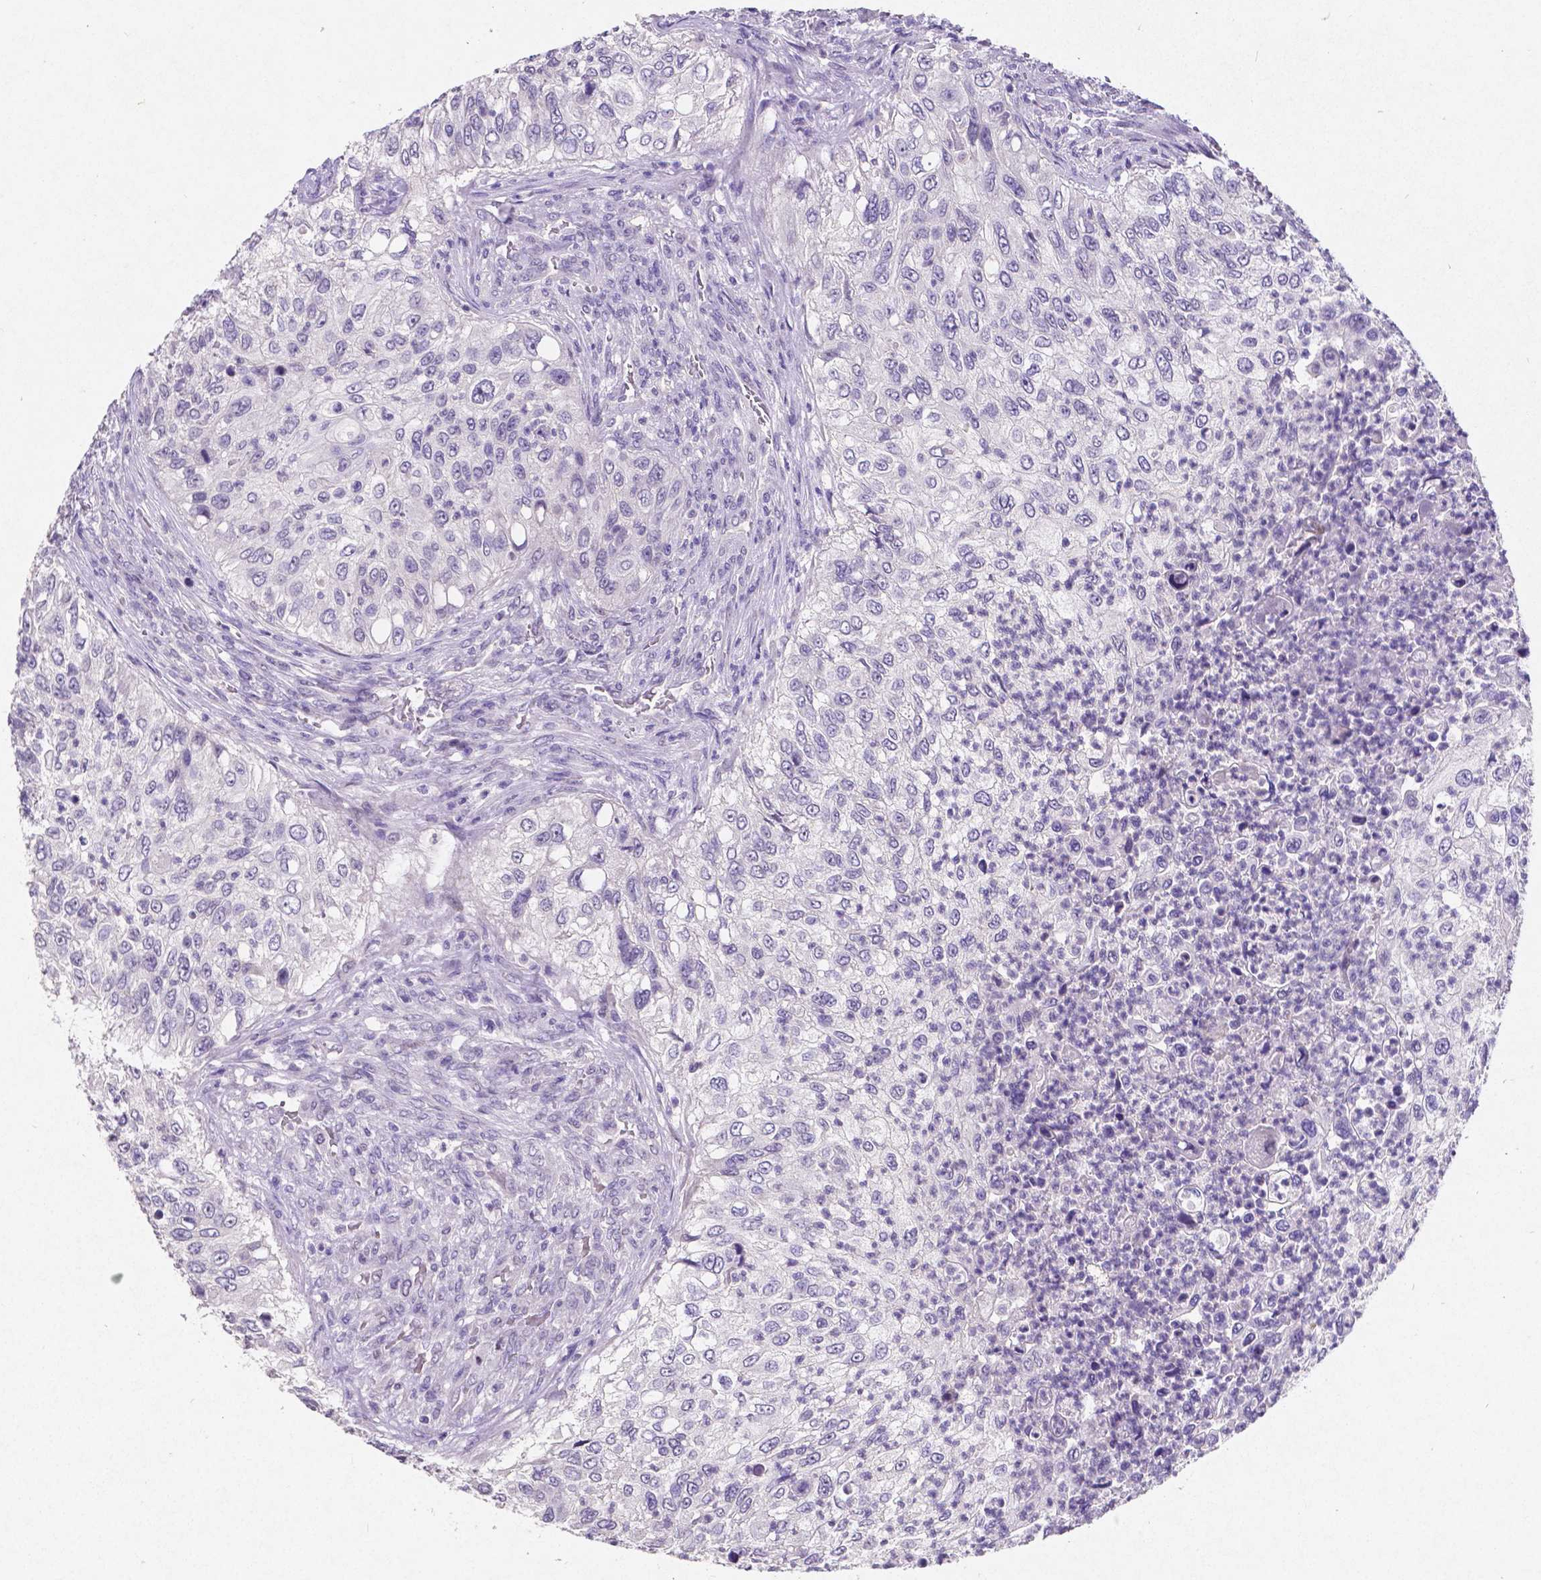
{"staining": {"intensity": "negative", "quantity": "none", "location": "none"}, "tissue": "urothelial cancer", "cell_type": "Tumor cells", "image_type": "cancer", "snomed": [{"axis": "morphology", "description": "Urothelial carcinoma, High grade"}, {"axis": "topography", "description": "Urinary bladder"}], "caption": "Immunohistochemical staining of human urothelial carcinoma (high-grade) displays no significant expression in tumor cells.", "gene": "SATB2", "patient": {"sex": "female", "age": 60}}